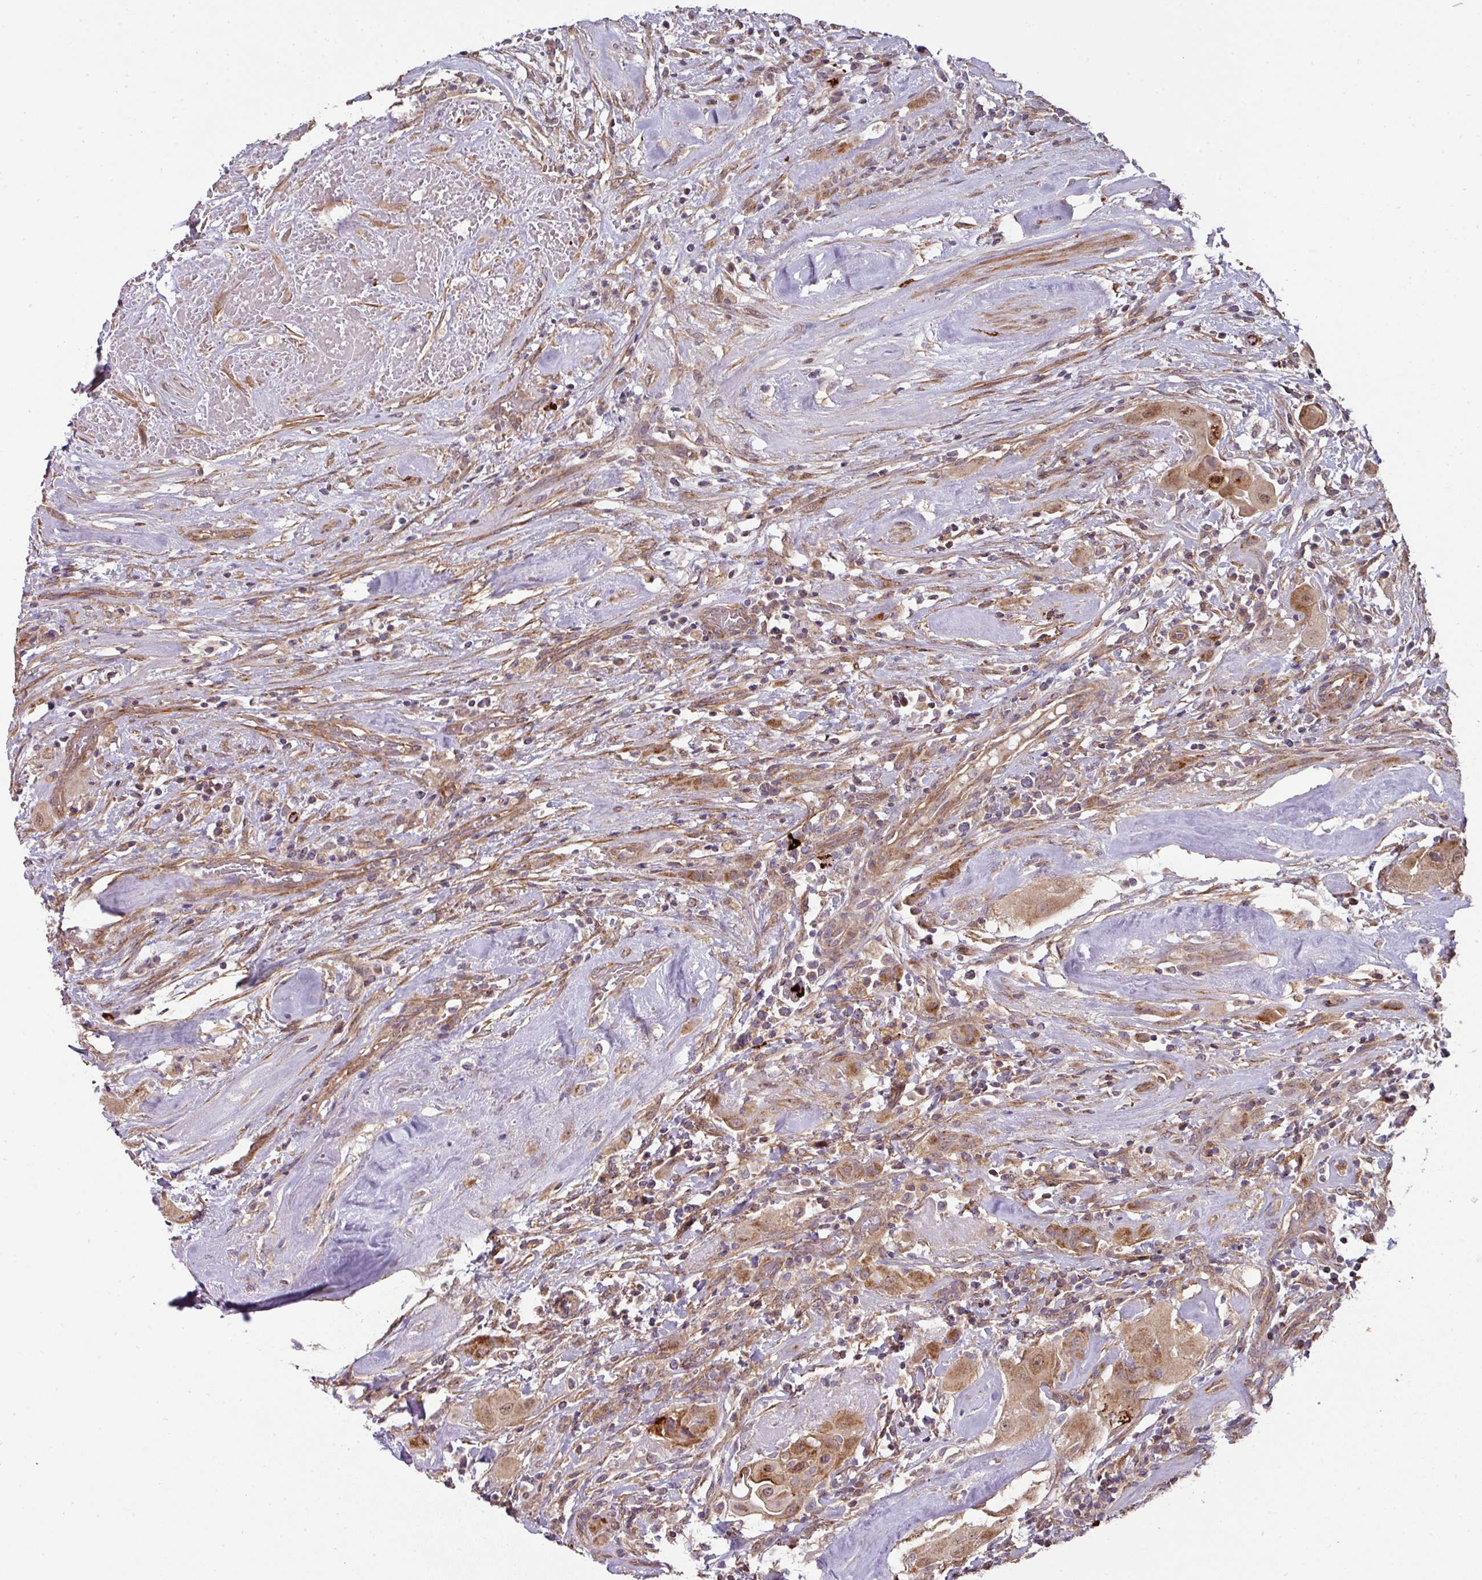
{"staining": {"intensity": "moderate", "quantity": ">75%", "location": "cytoplasmic/membranous"}, "tissue": "thyroid cancer", "cell_type": "Tumor cells", "image_type": "cancer", "snomed": [{"axis": "morphology", "description": "Papillary adenocarcinoma, NOS"}, {"axis": "topography", "description": "Thyroid gland"}], "caption": "Moderate cytoplasmic/membranous positivity is appreciated in approximately >75% of tumor cells in papillary adenocarcinoma (thyroid). The staining was performed using DAB, with brown indicating positive protein expression. Nuclei are stained blue with hematoxylin.", "gene": "STK35", "patient": {"sex": "female", "age": 59}}